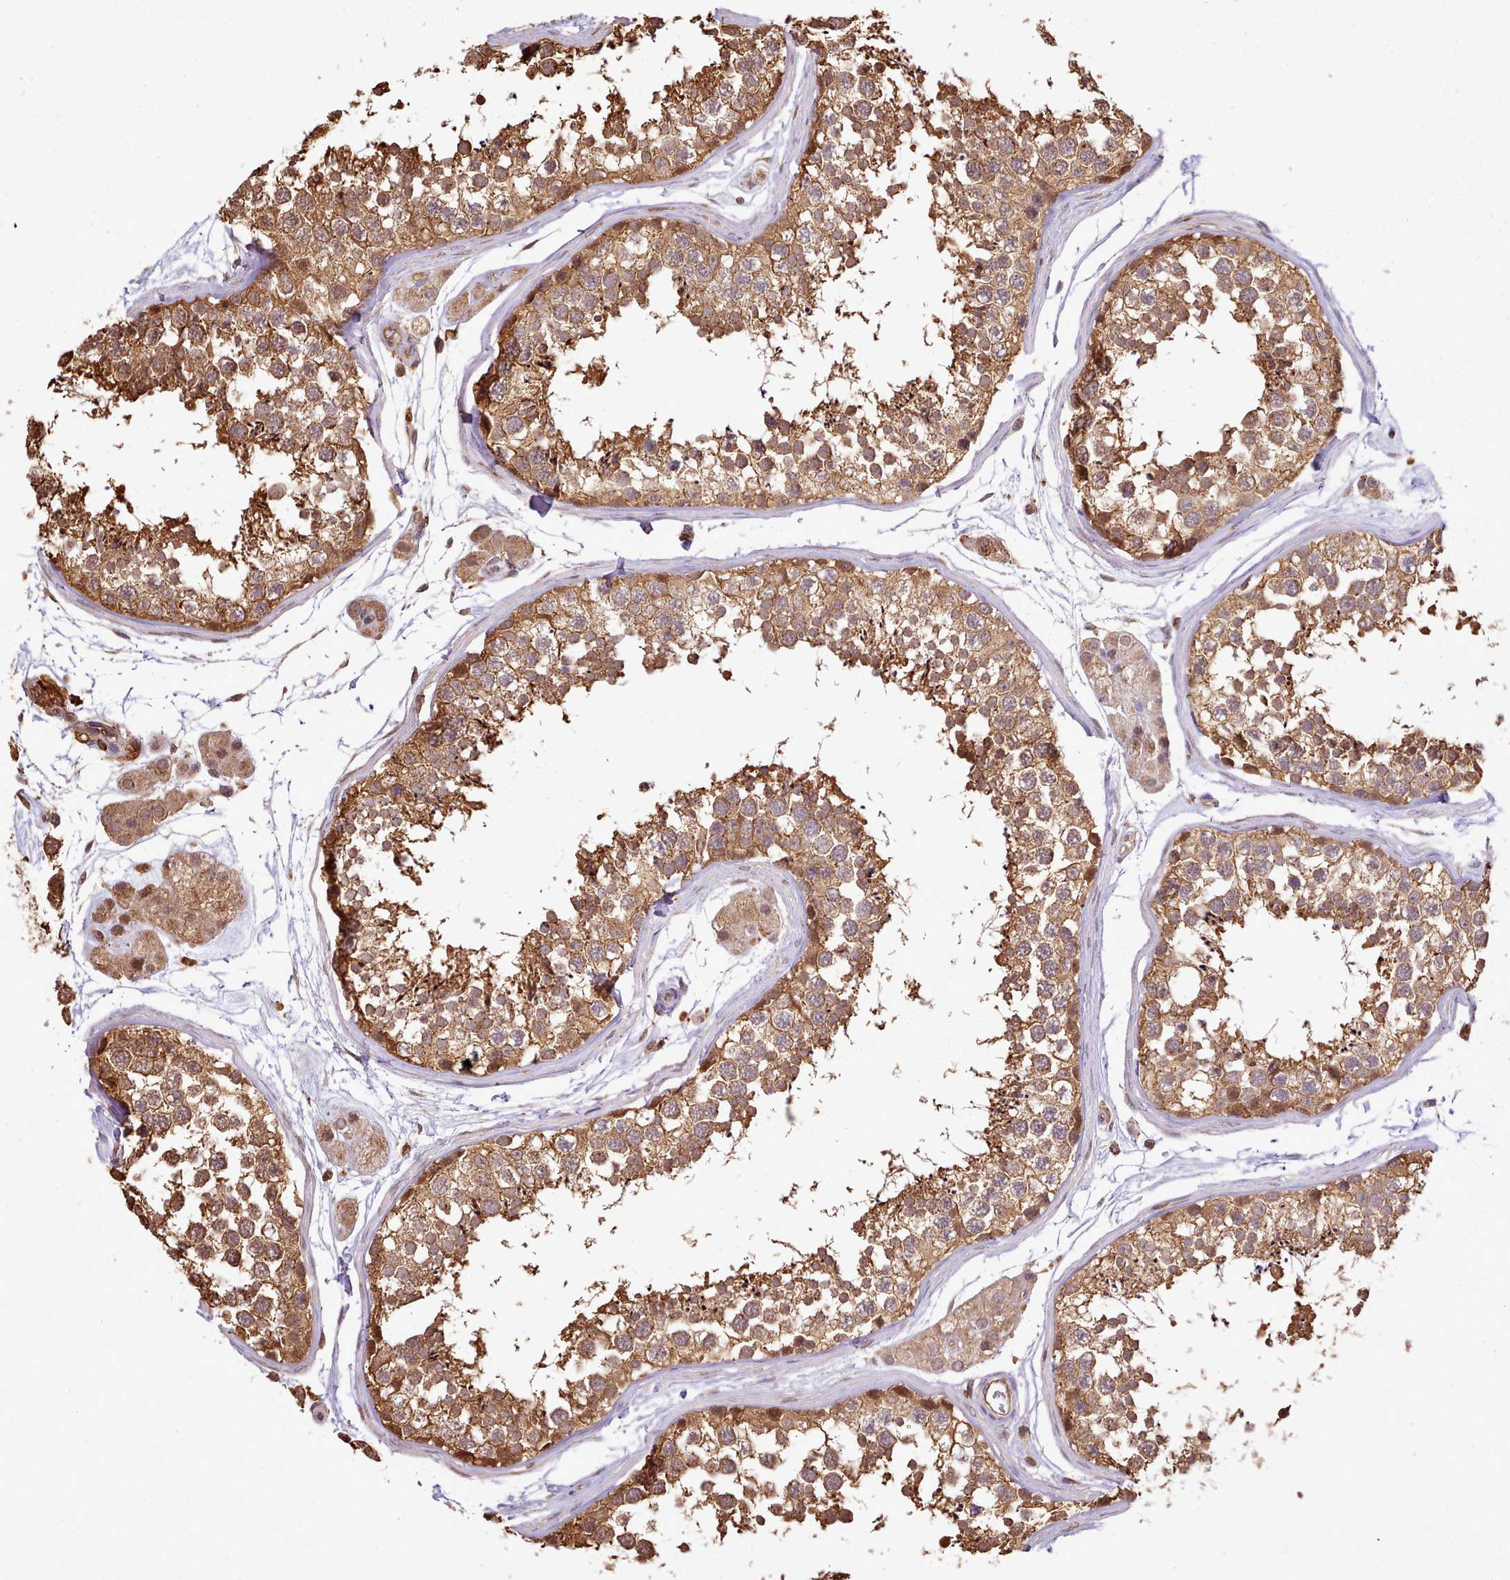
{"staining": {"intensity": "moderate", "quantity": ">75%", "location": "cytoplasmic/membranous"}, "tissue": "testis", "cell_type": "Cells in seminiferous ducts", "image_type": "normal", "snomed": [{"axis": "morphology", "description": "Normal tissue, NOS"}, {"axis": "topography", "description": "Testis"}], "caption": "Approximately >75% of cells in seminiferous ducts in benign testis demonstrate moderate cytoplasmic/membranous protein staining as visualized by brown immunohistochemical staining.", "gene": "CAPZA1", "patient": {"sex": "male", "age": 56}}